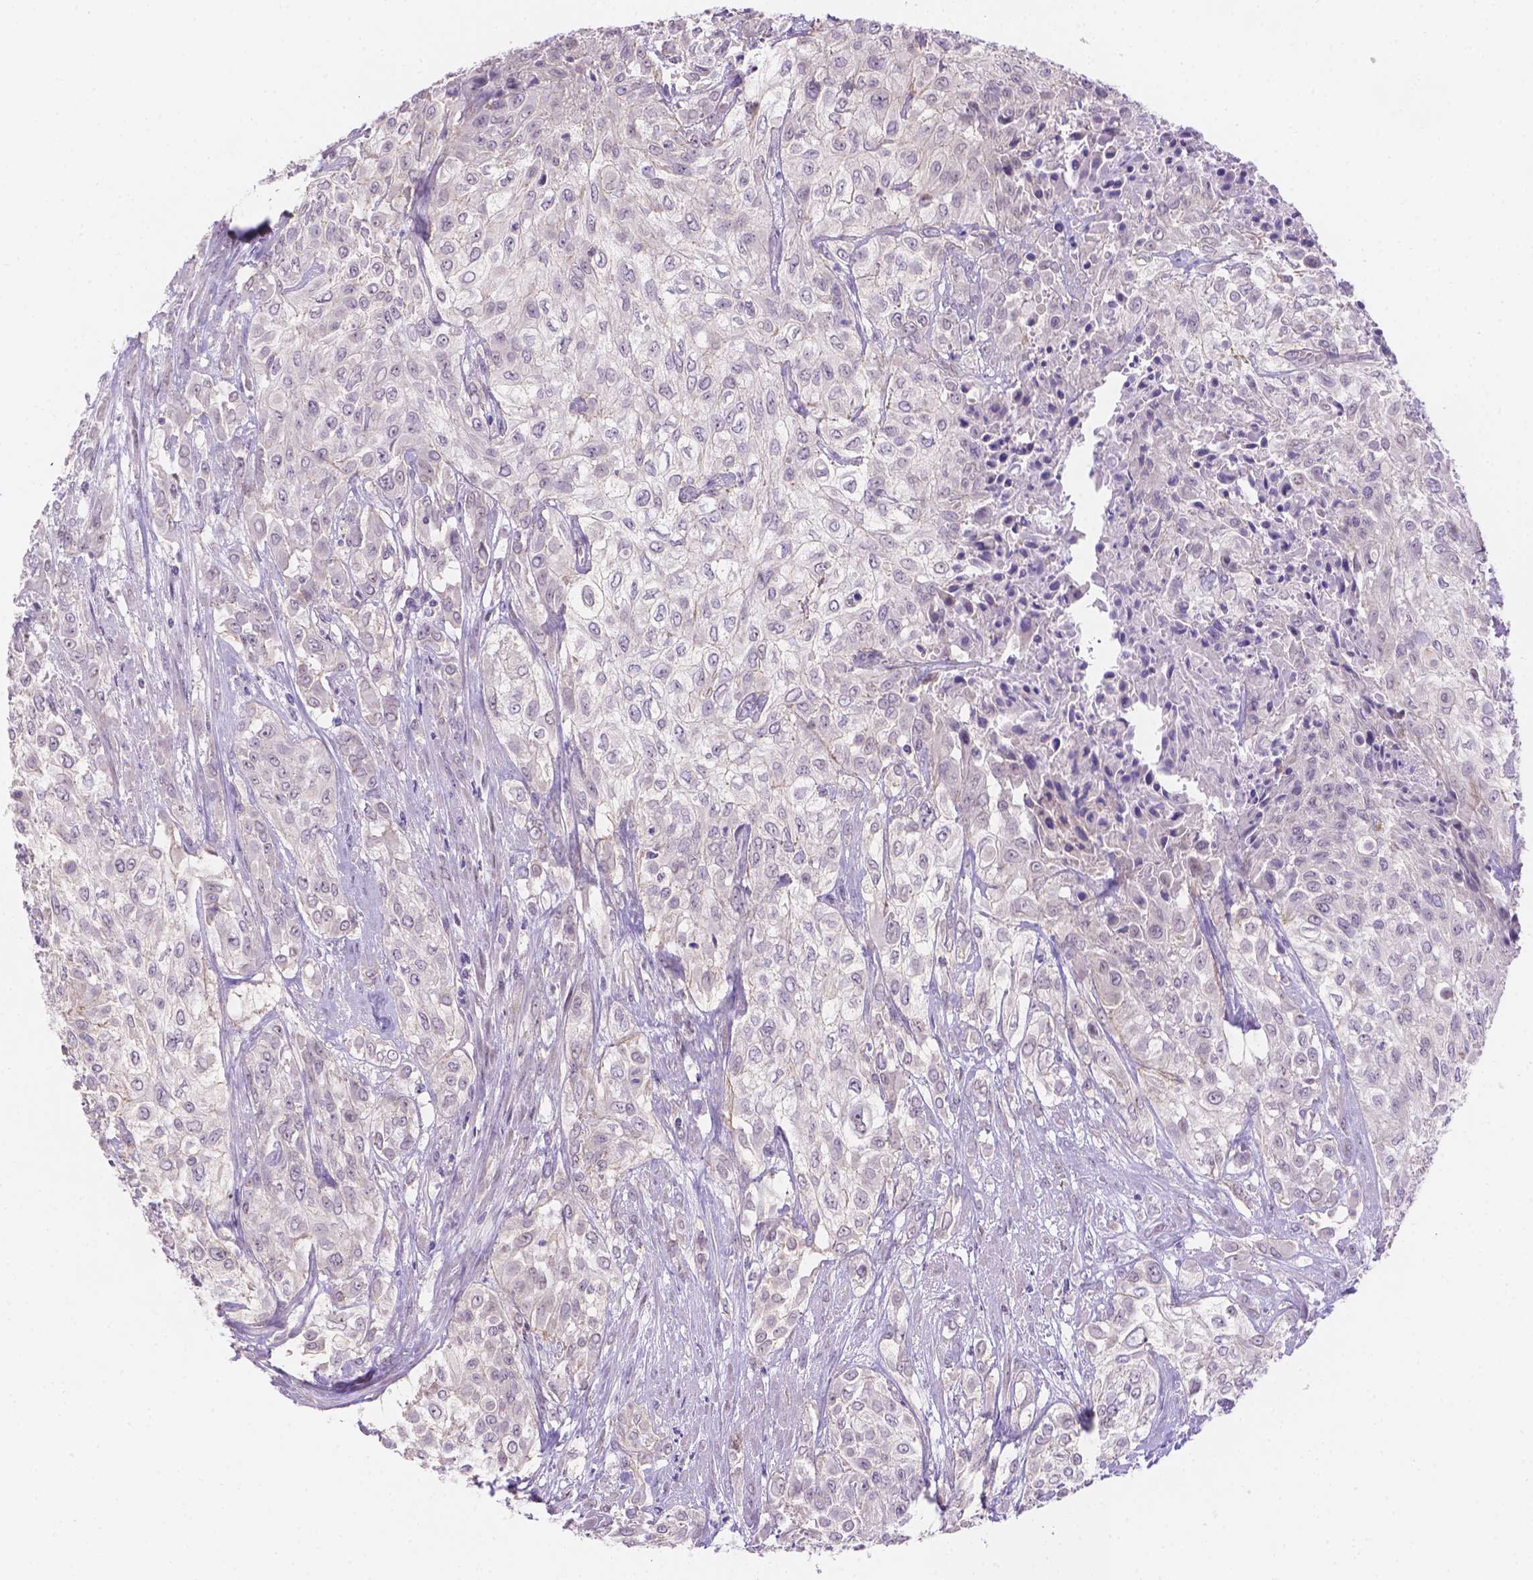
{"staining": {"intensity": "negative", "quantity": "none", "location": "none"}, "tissue": "urothelial cancer", "cell_type": "Tumor cells", "image_type": "cancer", "snomed": [{"axis": "morphology", "description": "Urothelial carcinoma, High grade"}, {"axis": "topography", "description": "Urinary bladder"}], "caption": "A high-resolution histopathology image shows IHC staining of high-grade urothelial carcinoma, which shows no significant positivity in tumor cells. (DAB (3,3'-diaminobenzidine) immunohistochemistry visualized using brightfield microscopy, high magnification).", "gene": "CD96", "patient": {"sex": "male", "age": 57}}